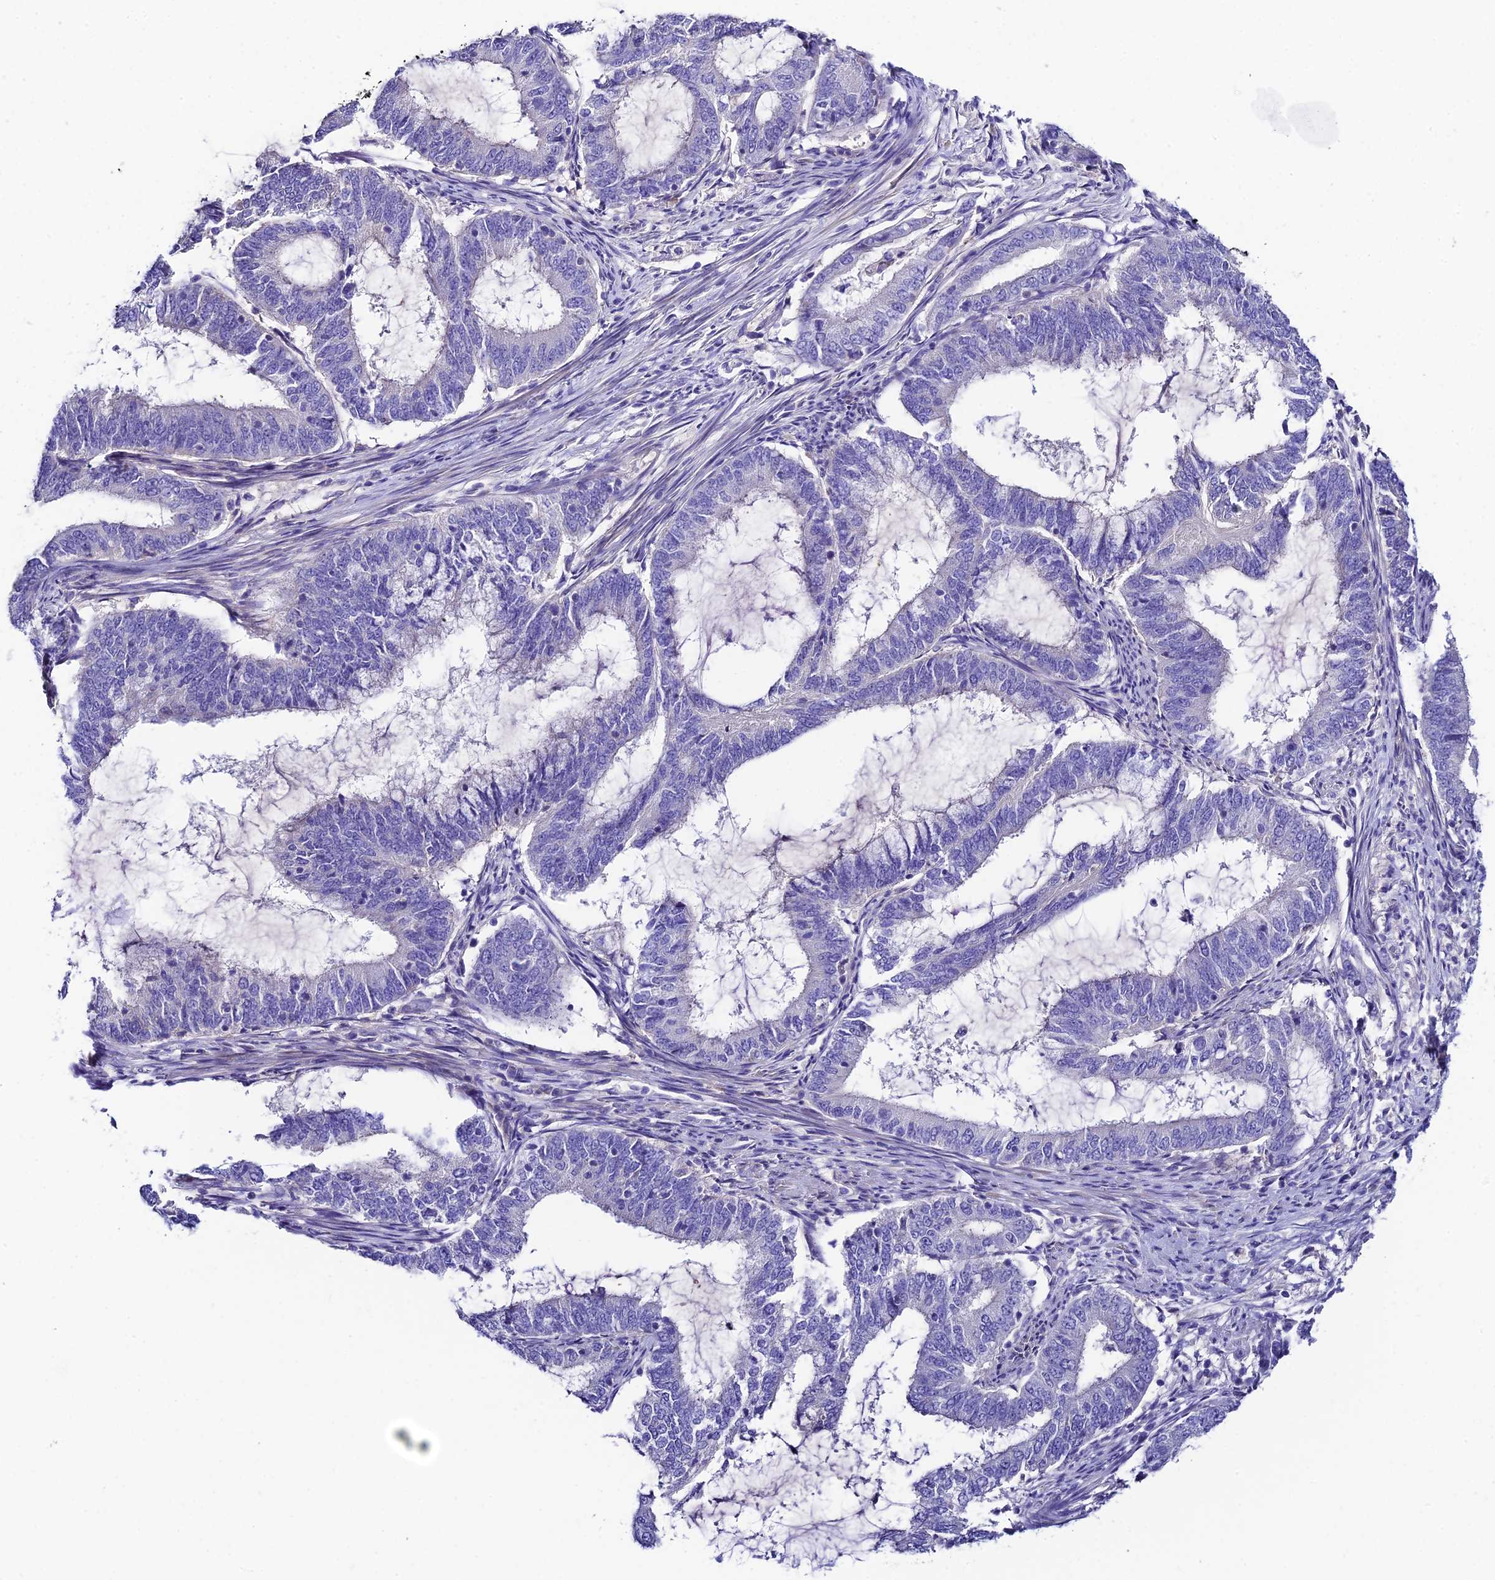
{"staining": {"intensity": "negative", "quantity": "none", "location": "none"}, "tissue": "endometrial cancer", "cell_type": "Tumor cells", "image_type": "cancer", "snomed": [{"axis": "morphology", "description": "Adenocarcinoma, NOS"}, {"axis": "topography", "description": "Endometrium"}], "caption": "Photomicrograph shows no protein staining in tumor cells of adenocarcinoma (endometrial) tissue.", "gene": "DUSP29", "patient": {"sex": "female", "age": 51}}